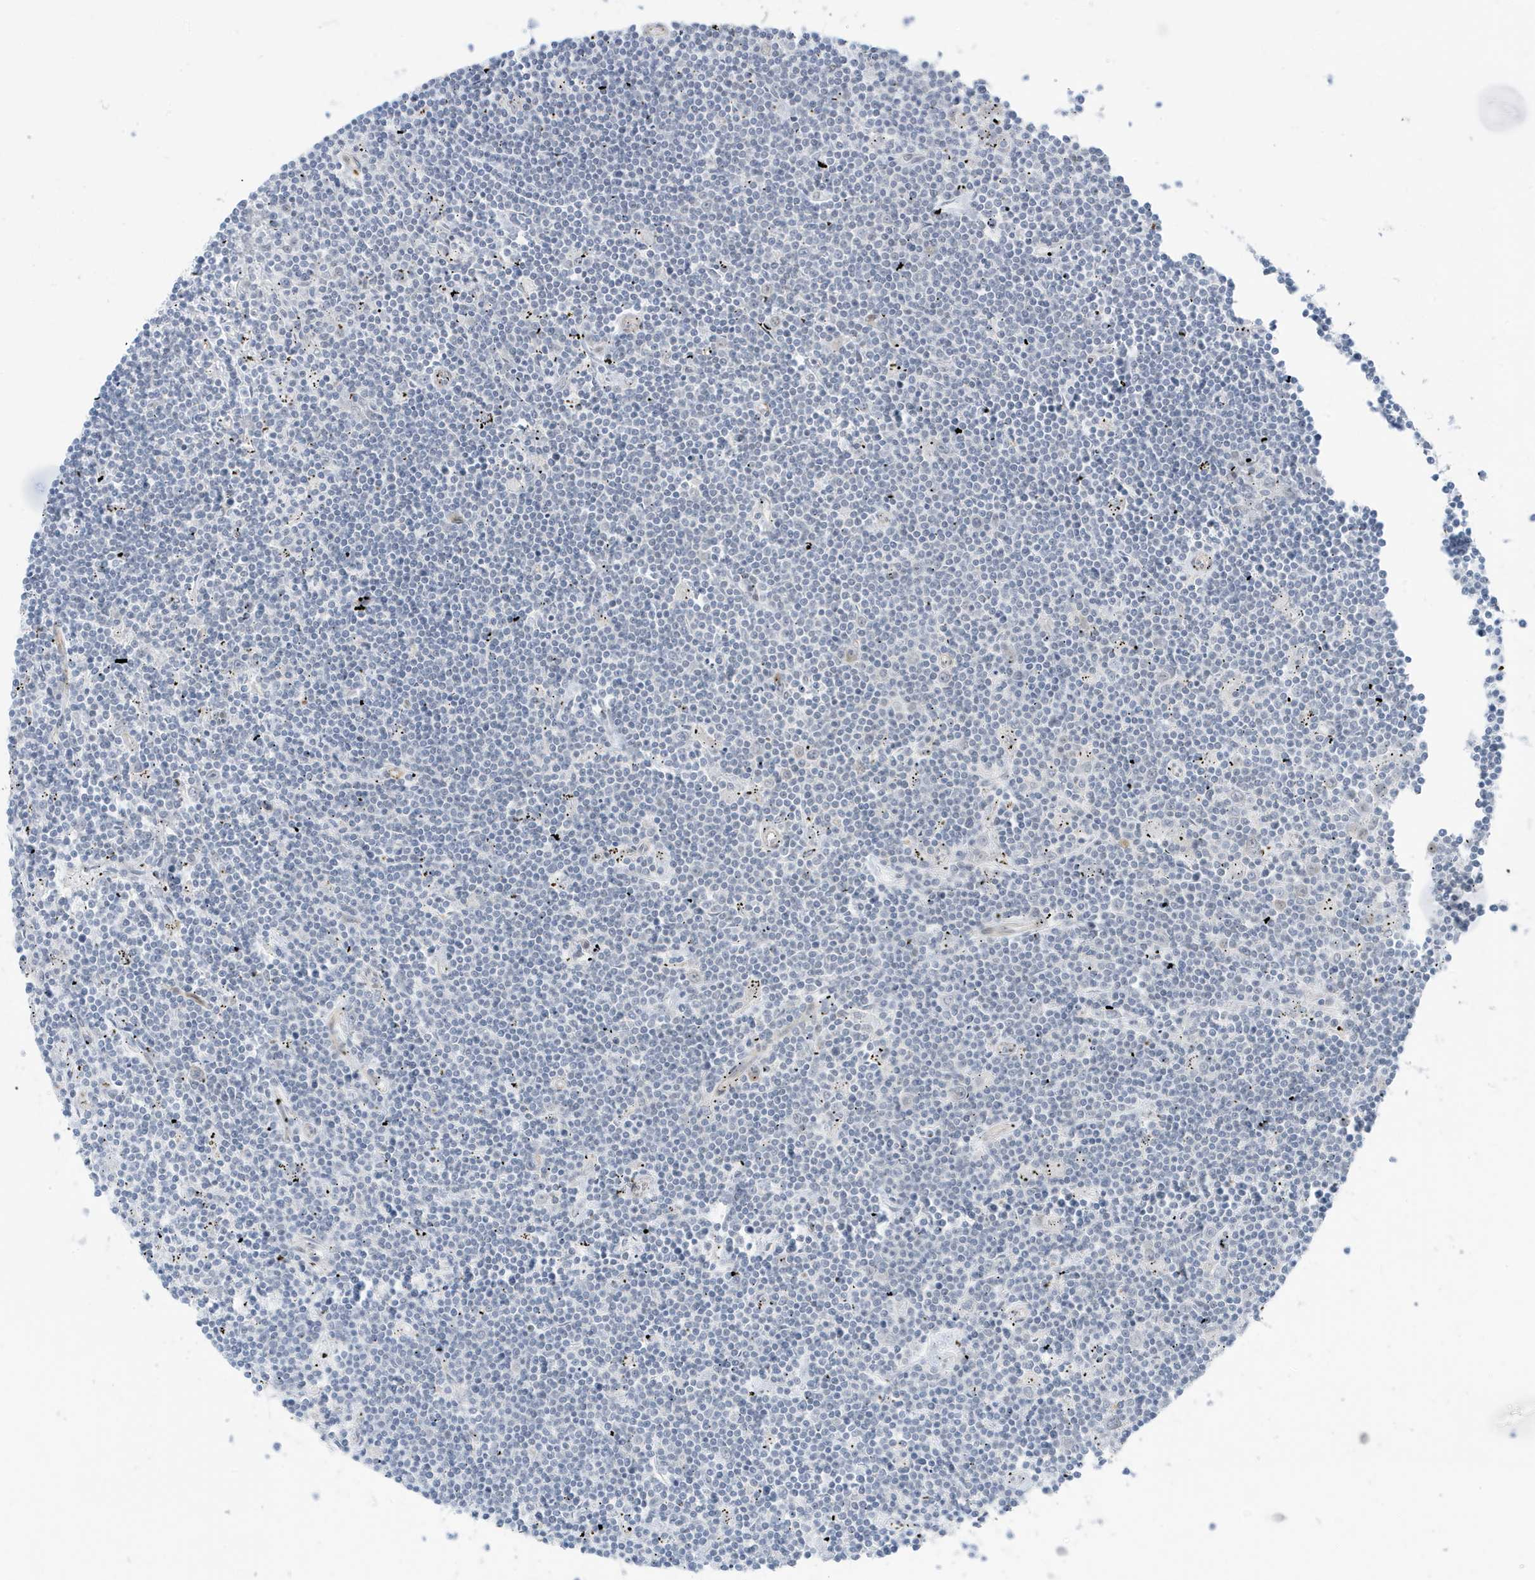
{"staining": {"intensity": "negative", "quantity": "none", "location": "none"}, "tissue": "lymphoma", "cell_type": "Tumor cells", "image_type": "cancer", "snomed": [{"axis": "morphology", "description": "Malignant lymphoma, non-Hodgkin's type, Low grade"}, {"axis": "topography", "description": "Spleen"}], "caption": "The histopathology image displays no staining of tumor cells in lymphoma.", "gene": "CHCHD4", "patient": {"sex": "male", "age": 76}}